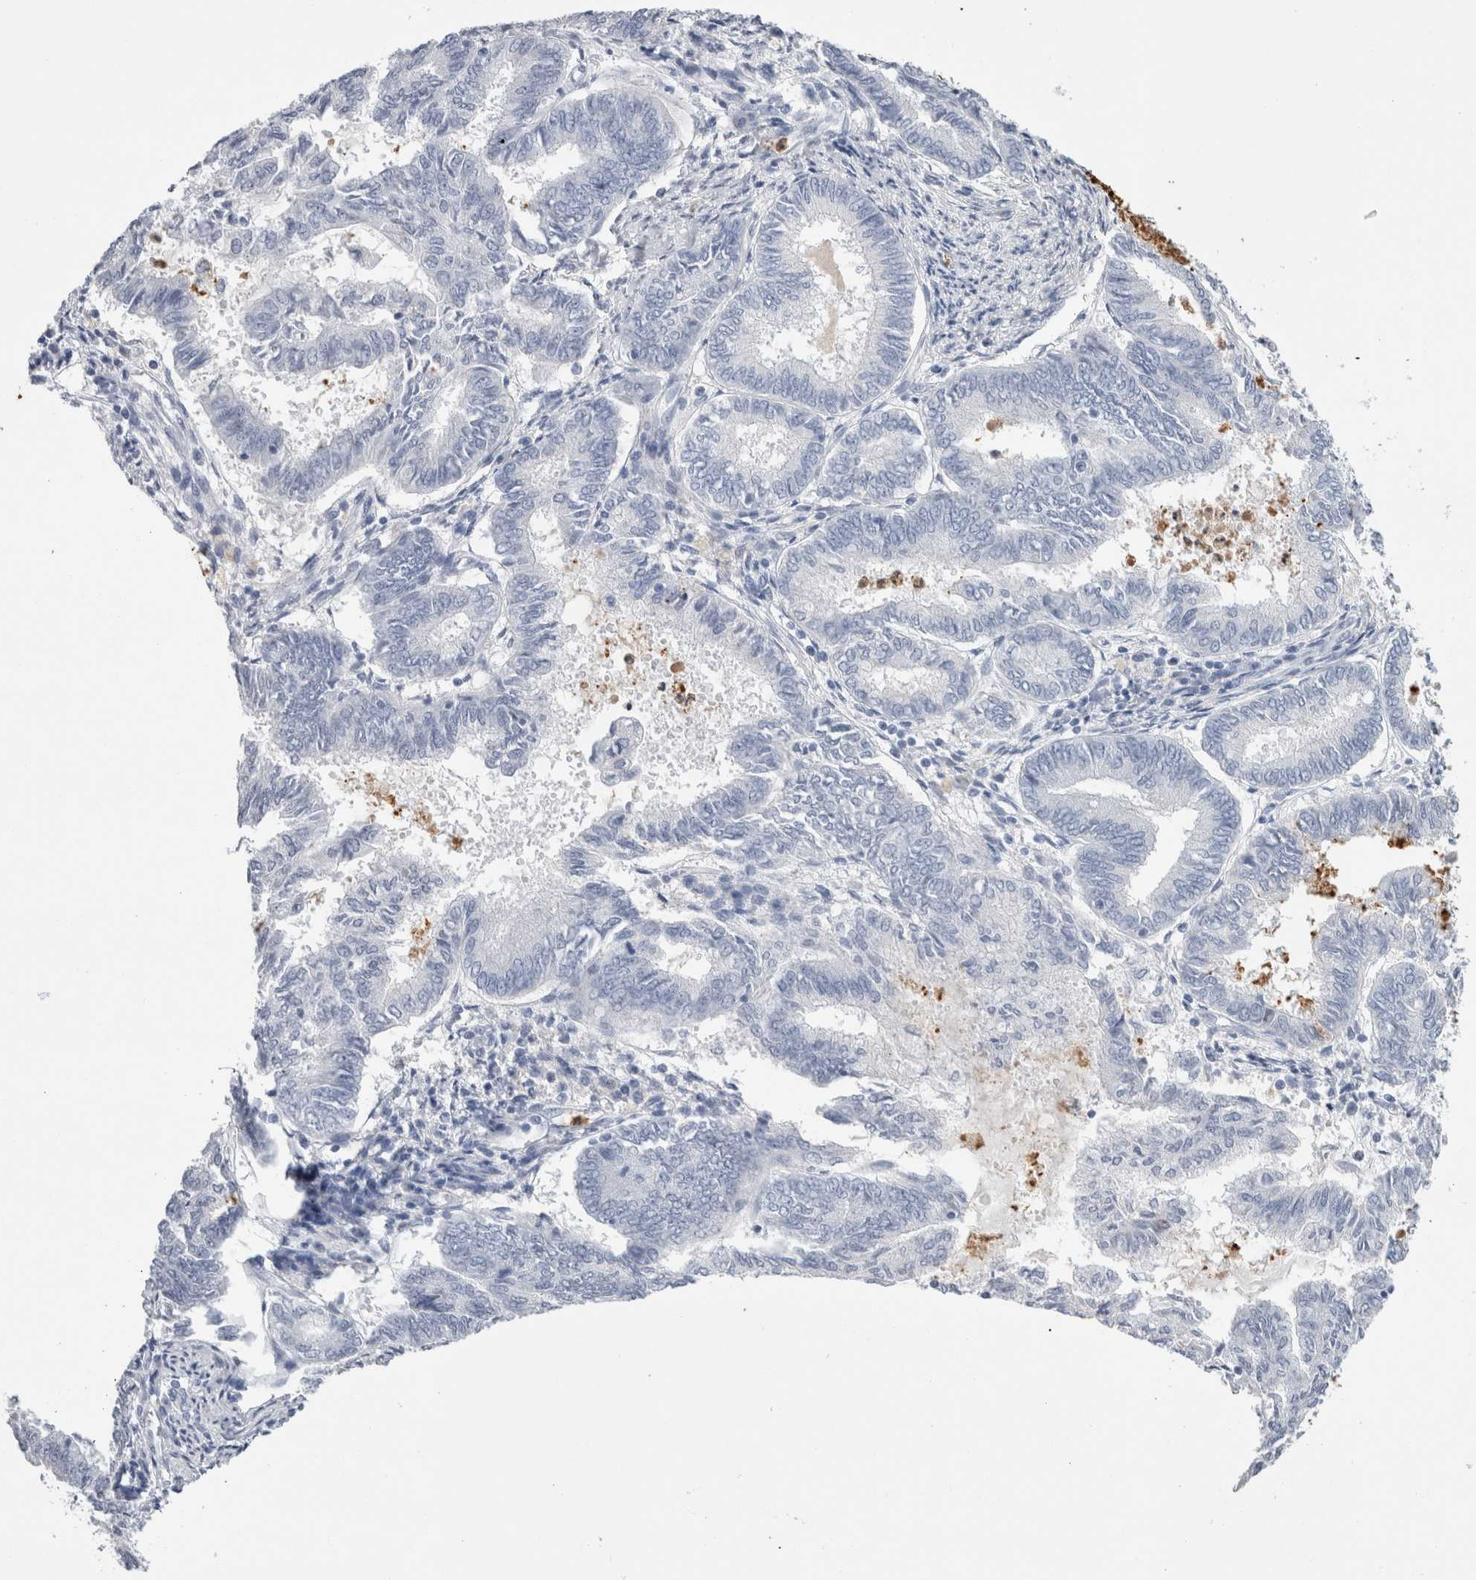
{"staining": {"intensity": "negative", "quantity": "none", "location": "none"}, "tissue": "endometrial cancer", "cell_type": "Tumor cells", "image_type": "cancer", "snomed": [{"axis": "morphology", "description": "Adenocarcinoma, NOS"}, {"axis": "topography", "description": "Endometrium"}], "caption": "The histopathology image shows no significant positivity in tumor cells of endometrial cancer.", "gene": "S100A12", "patient": {"sex": "female", "age": 86}}